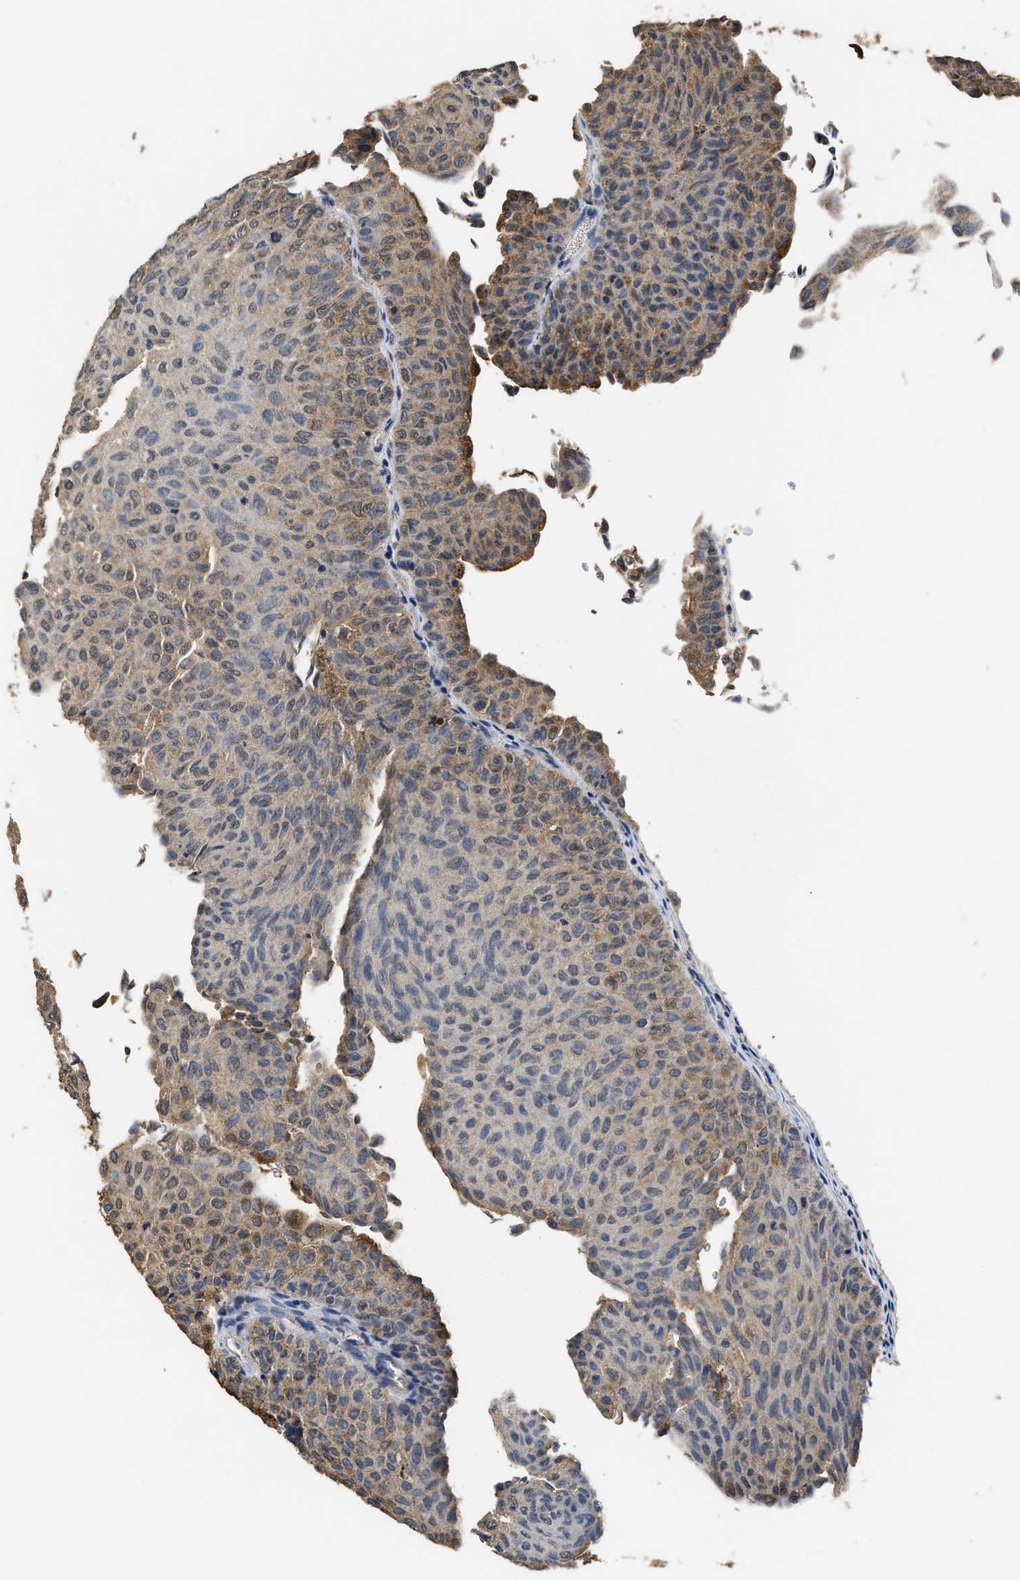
{"staining": {"intensity": "moderate", "quantity": ">75%", "location": "cytoplasmic/membranous"}, "tissue": "urothelial cancer", "cell_type": "Tumor cells", "image_type": "cancer", "snomed": [{"axis": "morphology", "description": "Urothelial carcinoma, Low grade"}, {"axis": "topography", "description": "Urinary bladder"}], "caption": "Immunohistochemistry of human urothelial cancer demonstrates medium levels of moderate cytoplasmic/membranous positivity in approximately >75% of tumor cells.", "gene": "CTNNA1", "patient": {"sex": "male", "age": 78}}